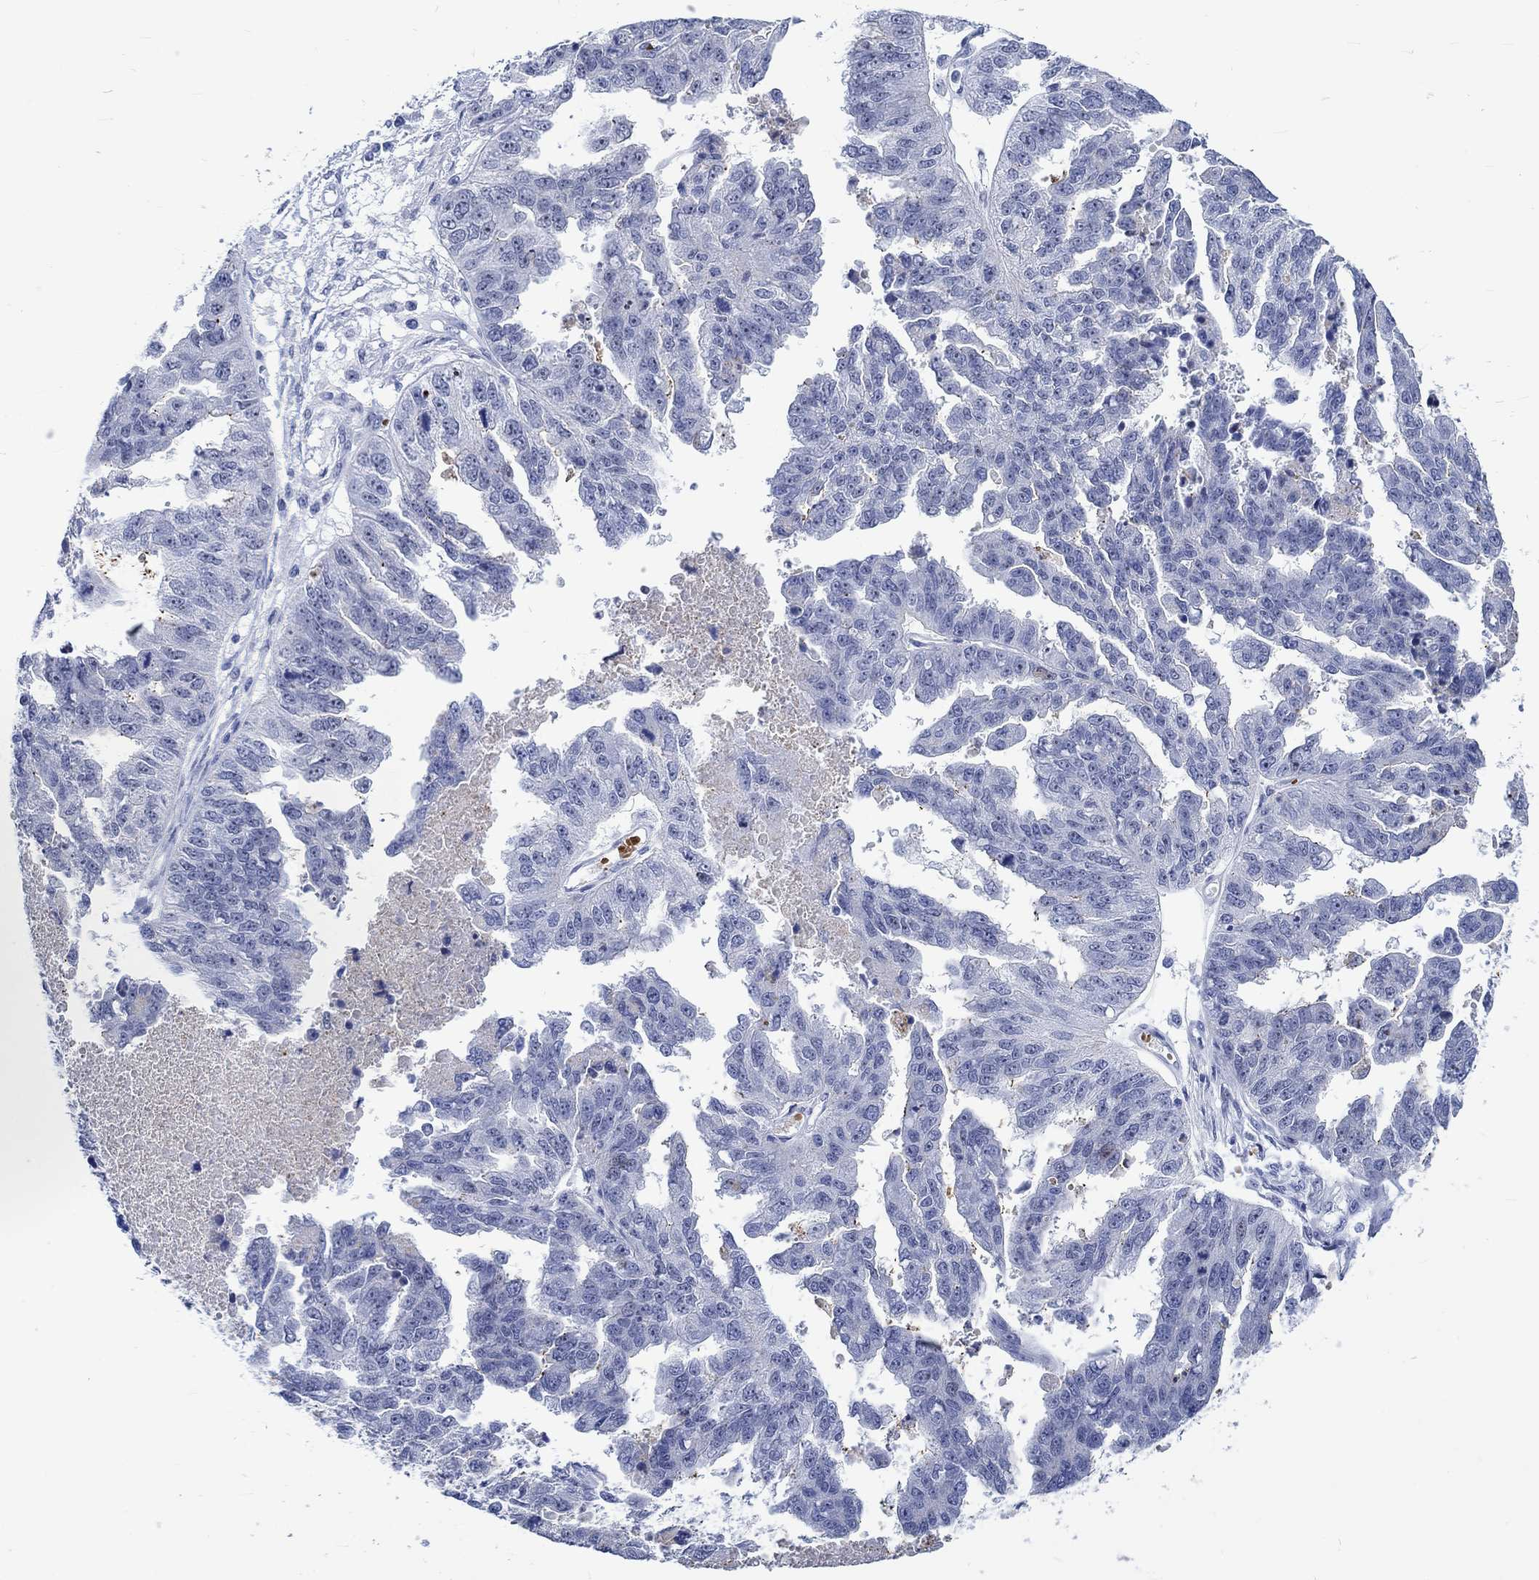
{"staining": {"intensity": "negative", "quantity": "none", "location": "none"}, "tissue": "ovarian cancer", "cell_type": "Tumor cells", "image_type": "cancer", "snomed": [{"axis": "morphology", "description": "Cystadenocarcinoma, serous, NOS"}, {"axis": "topography", "description": "Ovary"}], "caption": "Protein analysis of ovarian serous cystadenocarcinoma reveals no significant staining in tumor cells. The staining is performed using DAB (3,3'-diaminobenzidine) brown chromogen with nuclei counter-stained in using hematoxylin.", "gene": "ZNF446", "patient": {"sex": "female", "age": 58}}